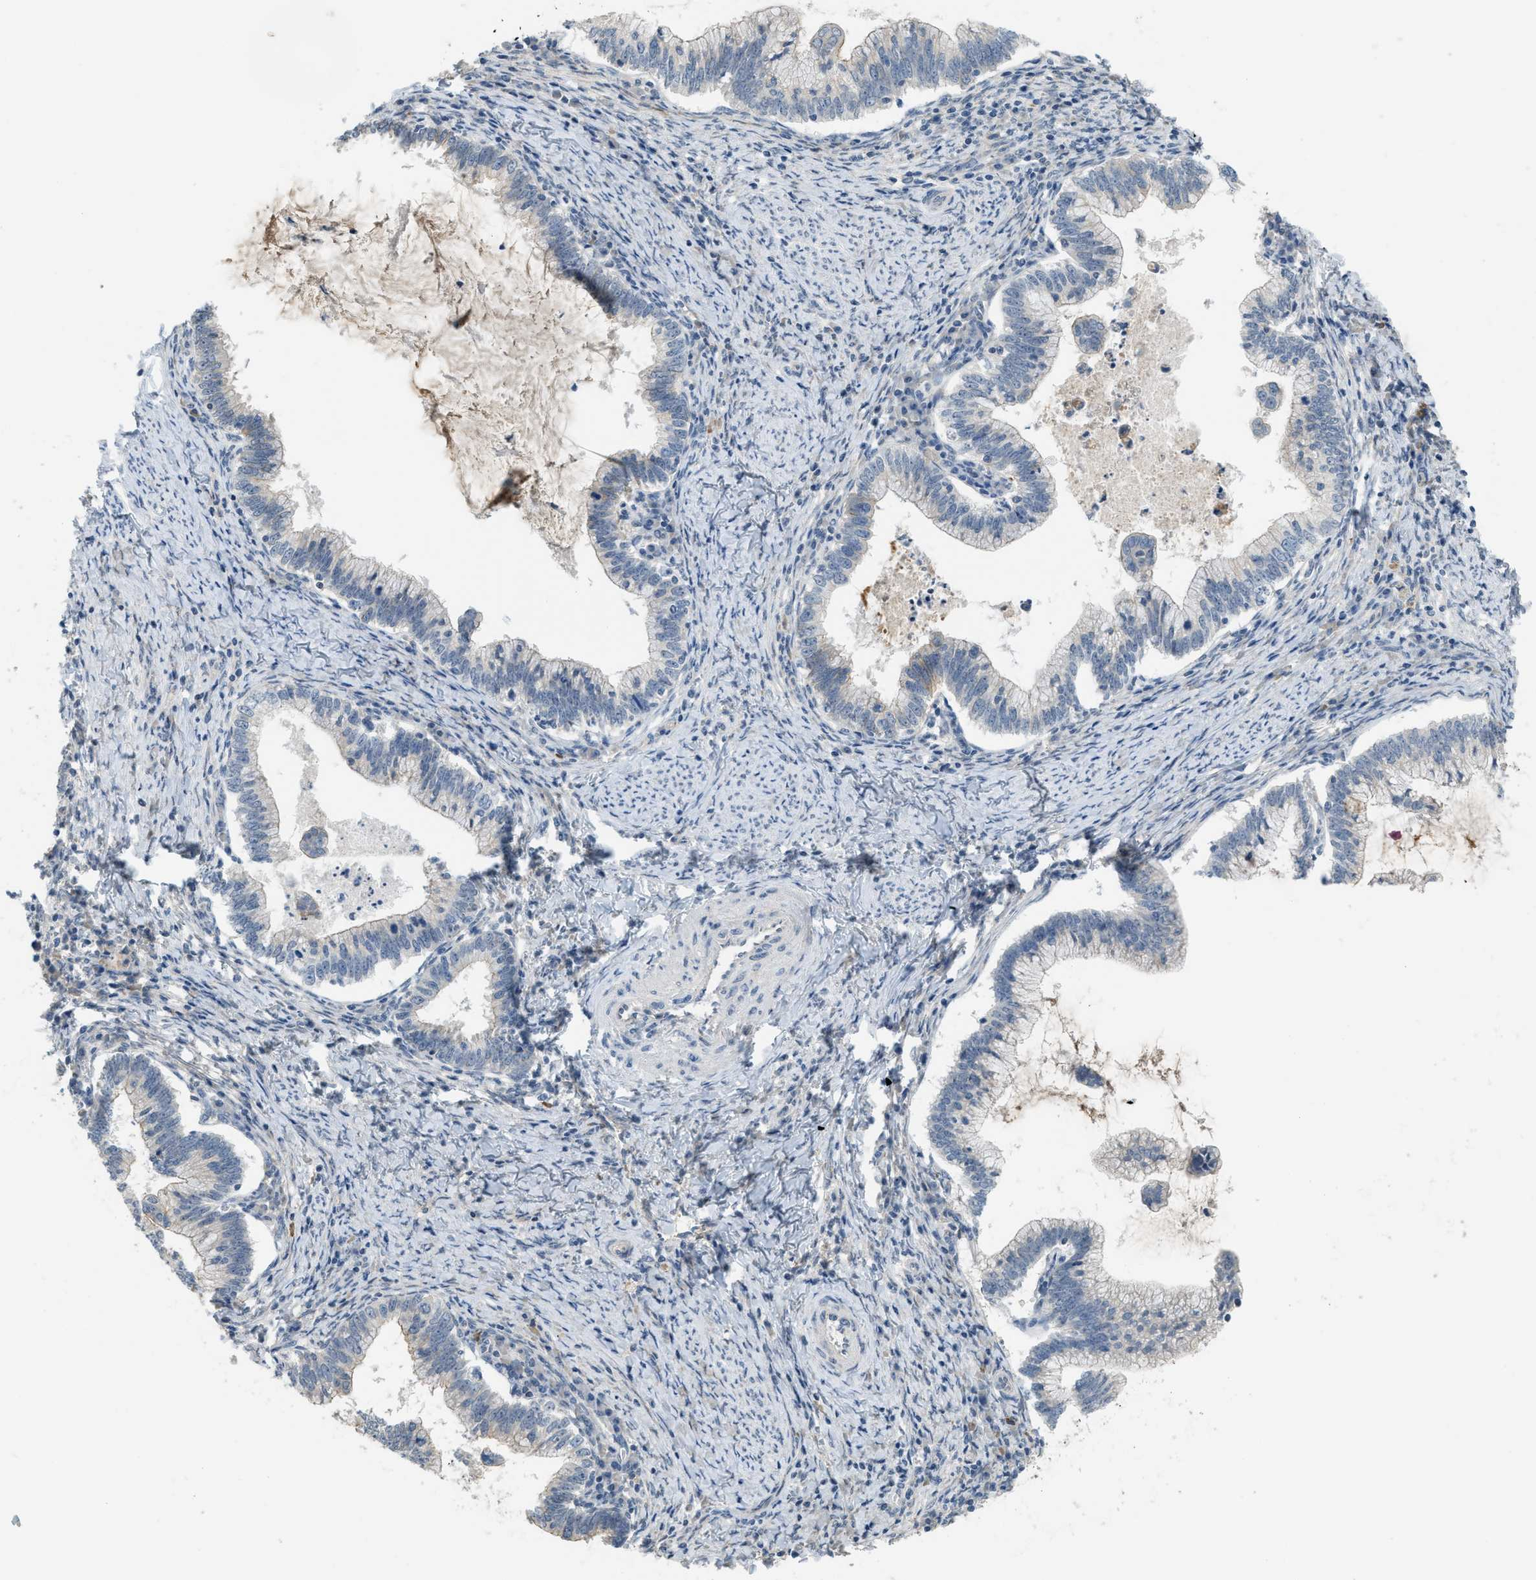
{"staining": {"intensity": "negative", "quantity": "none", "location": "none"}, "tissue": "cervical cancer", "cell_type": "Tumor cells", "image_type": "cancer", "snomed": [{"axis": "morphology", "description": "Adenocarcinoma, NOS"}, {"axis": "topography", "description": "Cervix"}], "caption": "A histopathology image of cervical cancer (adenocarcinoma) stained for a protein exhibits no brown staining in tumor cells.", "gene": "TMEM154", "patient": {"sex": "female", "age": 36}}